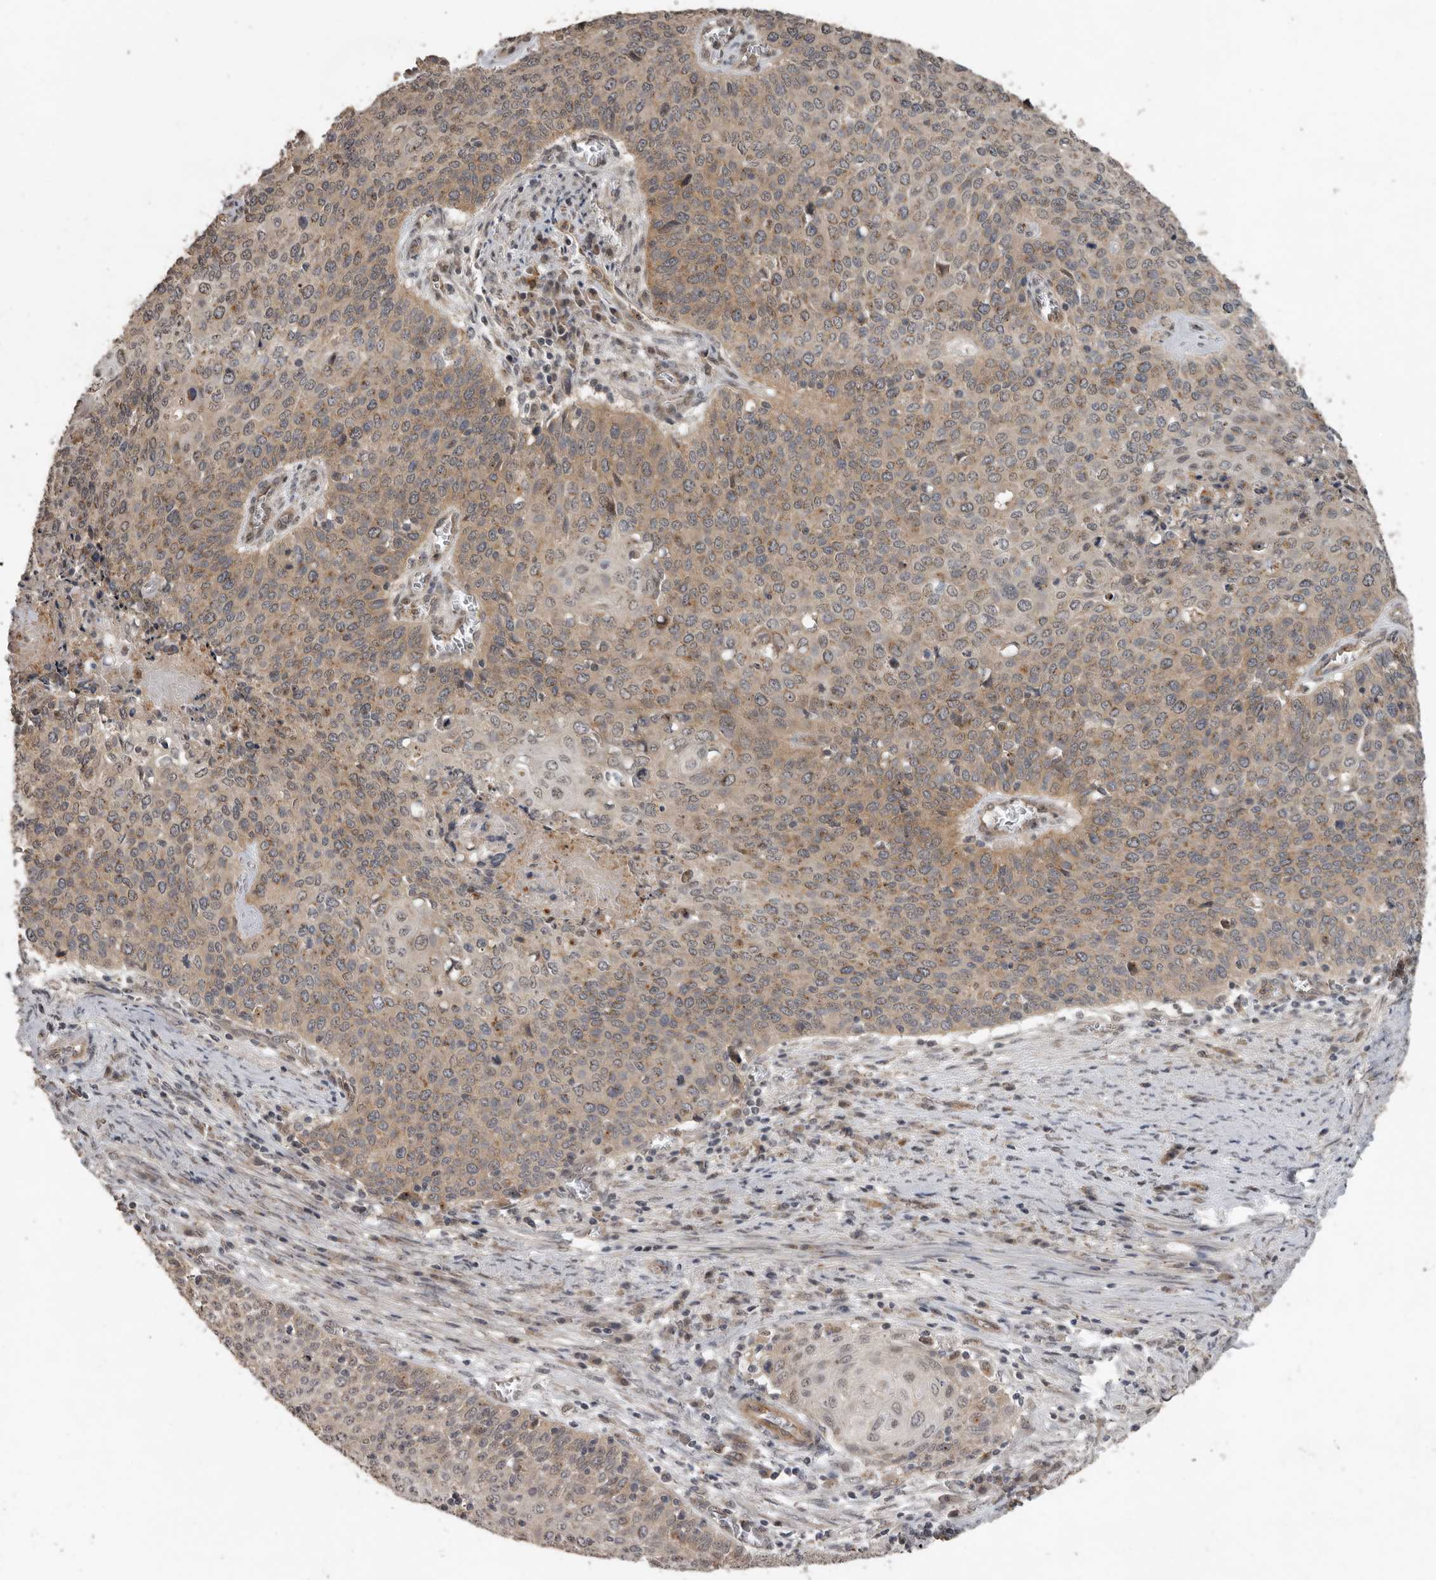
{"staining": {"intensity": "weak", "quantity": "25%-75%", "location": "cytoplasmic/membranous"}, "tissue": "cervical cancer", "cell_type": "Tumor cells", "image_type": "cancer", "snomed": [{"axis": "morphology", "description": "Squamous cell carcinoma, NOS"}, {"axis": "topography", "description": "Cervix"}], "caption": "About 25%-75% of tumor cells in cervical cancer demonstrate weak cytoplasmic/membranous protein expression as visualized by brown immunohistochemical staining.", "gene": "CEP350", "patient": {"sex": "female", "age": 39}}